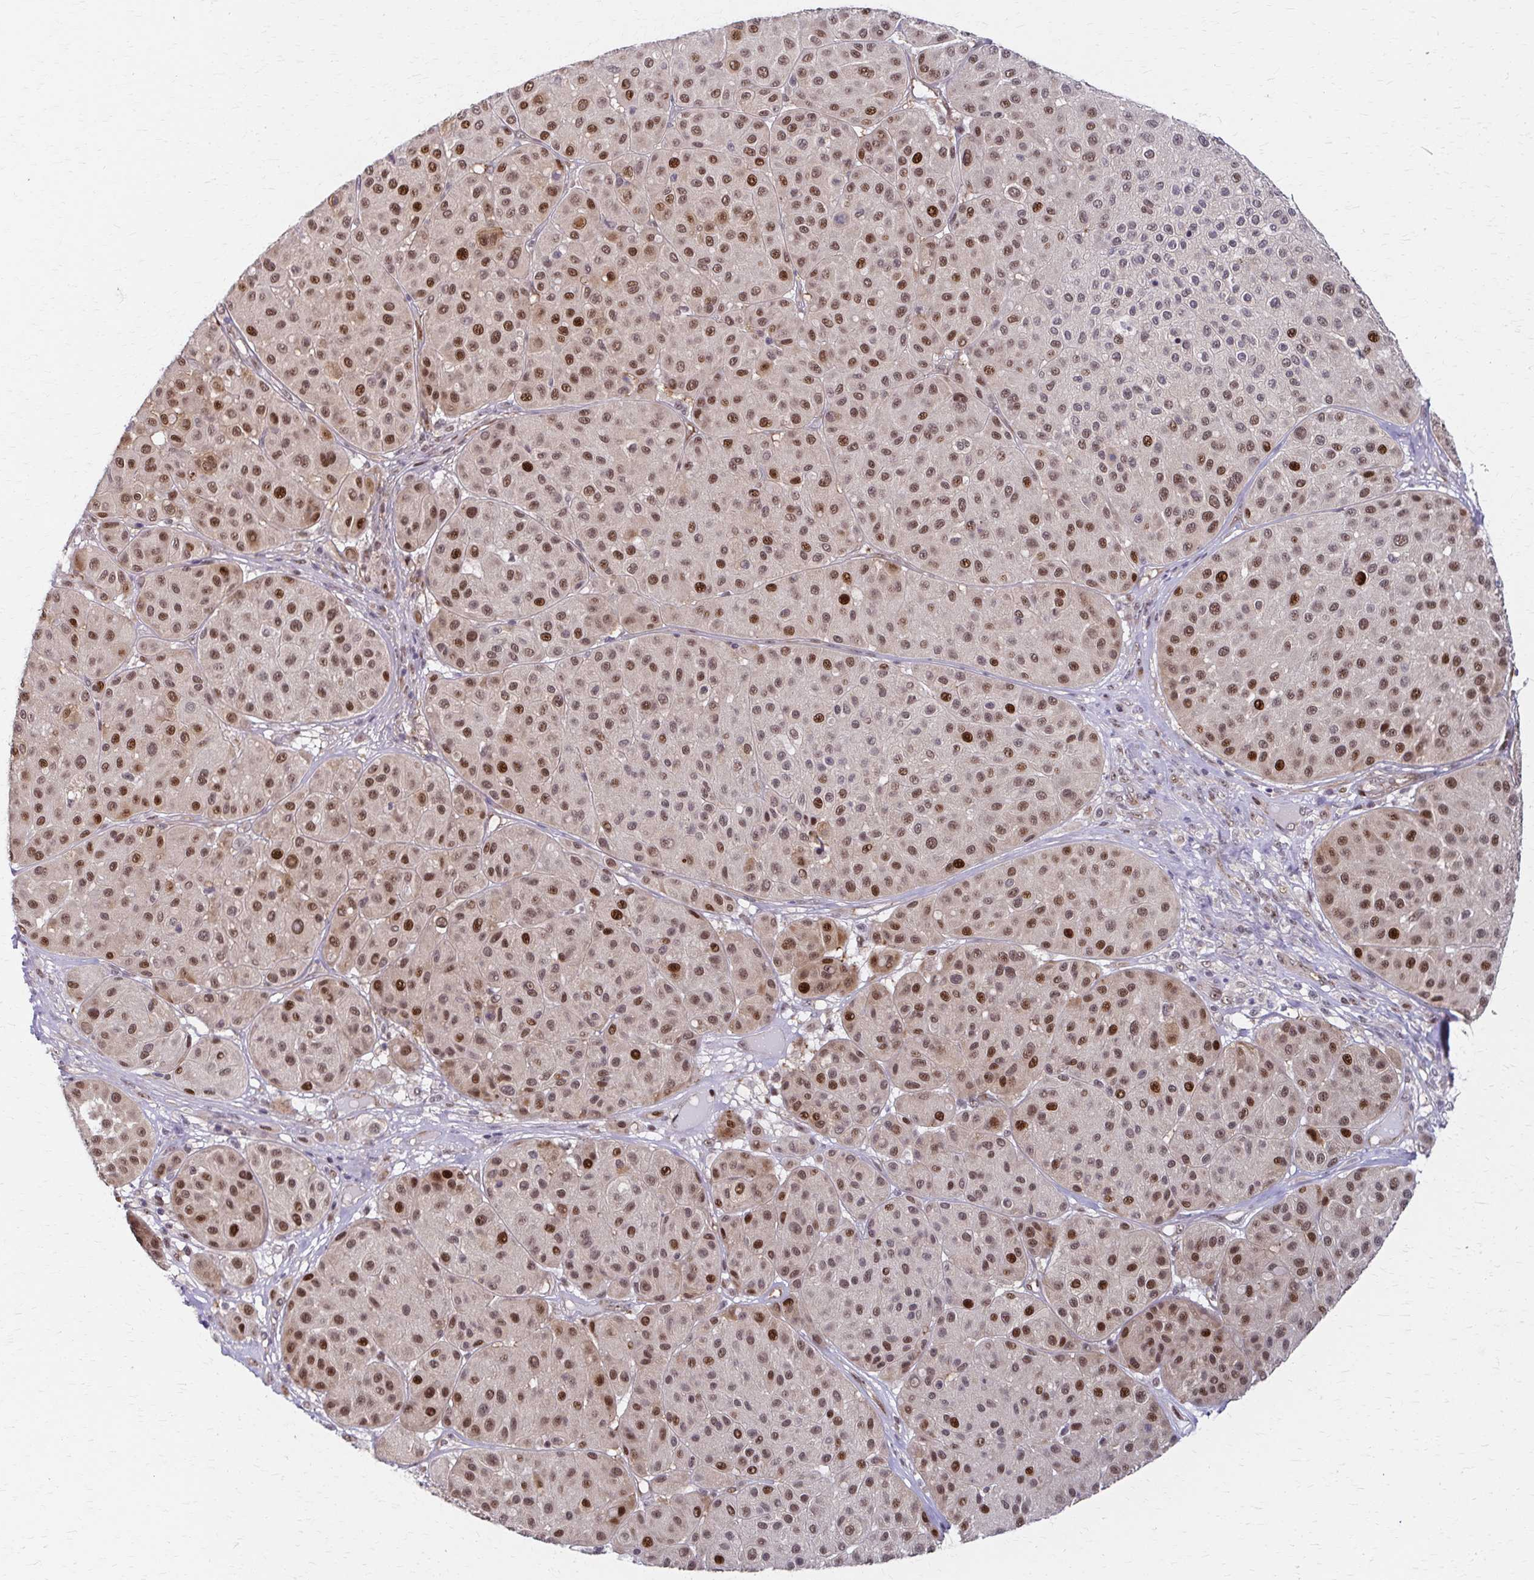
{"staining": {"intensity": "moderate", "quantity": ">75%", "location": "nuclear"}, "tissue": "melanoma", "cell_type": "Tumor cells", "image_type": "cancer", "snomed": [{"axis": "morphology", "description": "Malignant melanoma, Metastatic site"}, {"axis": "topography", "description": "Smooth muscle"}], "caption": "This is a histology image of IHC staining of melanoma, which shows moderate staining in the nuclear of tumor cells.", "gene": "PSMD7", "patient": {"sex": "male", "age": 41}}